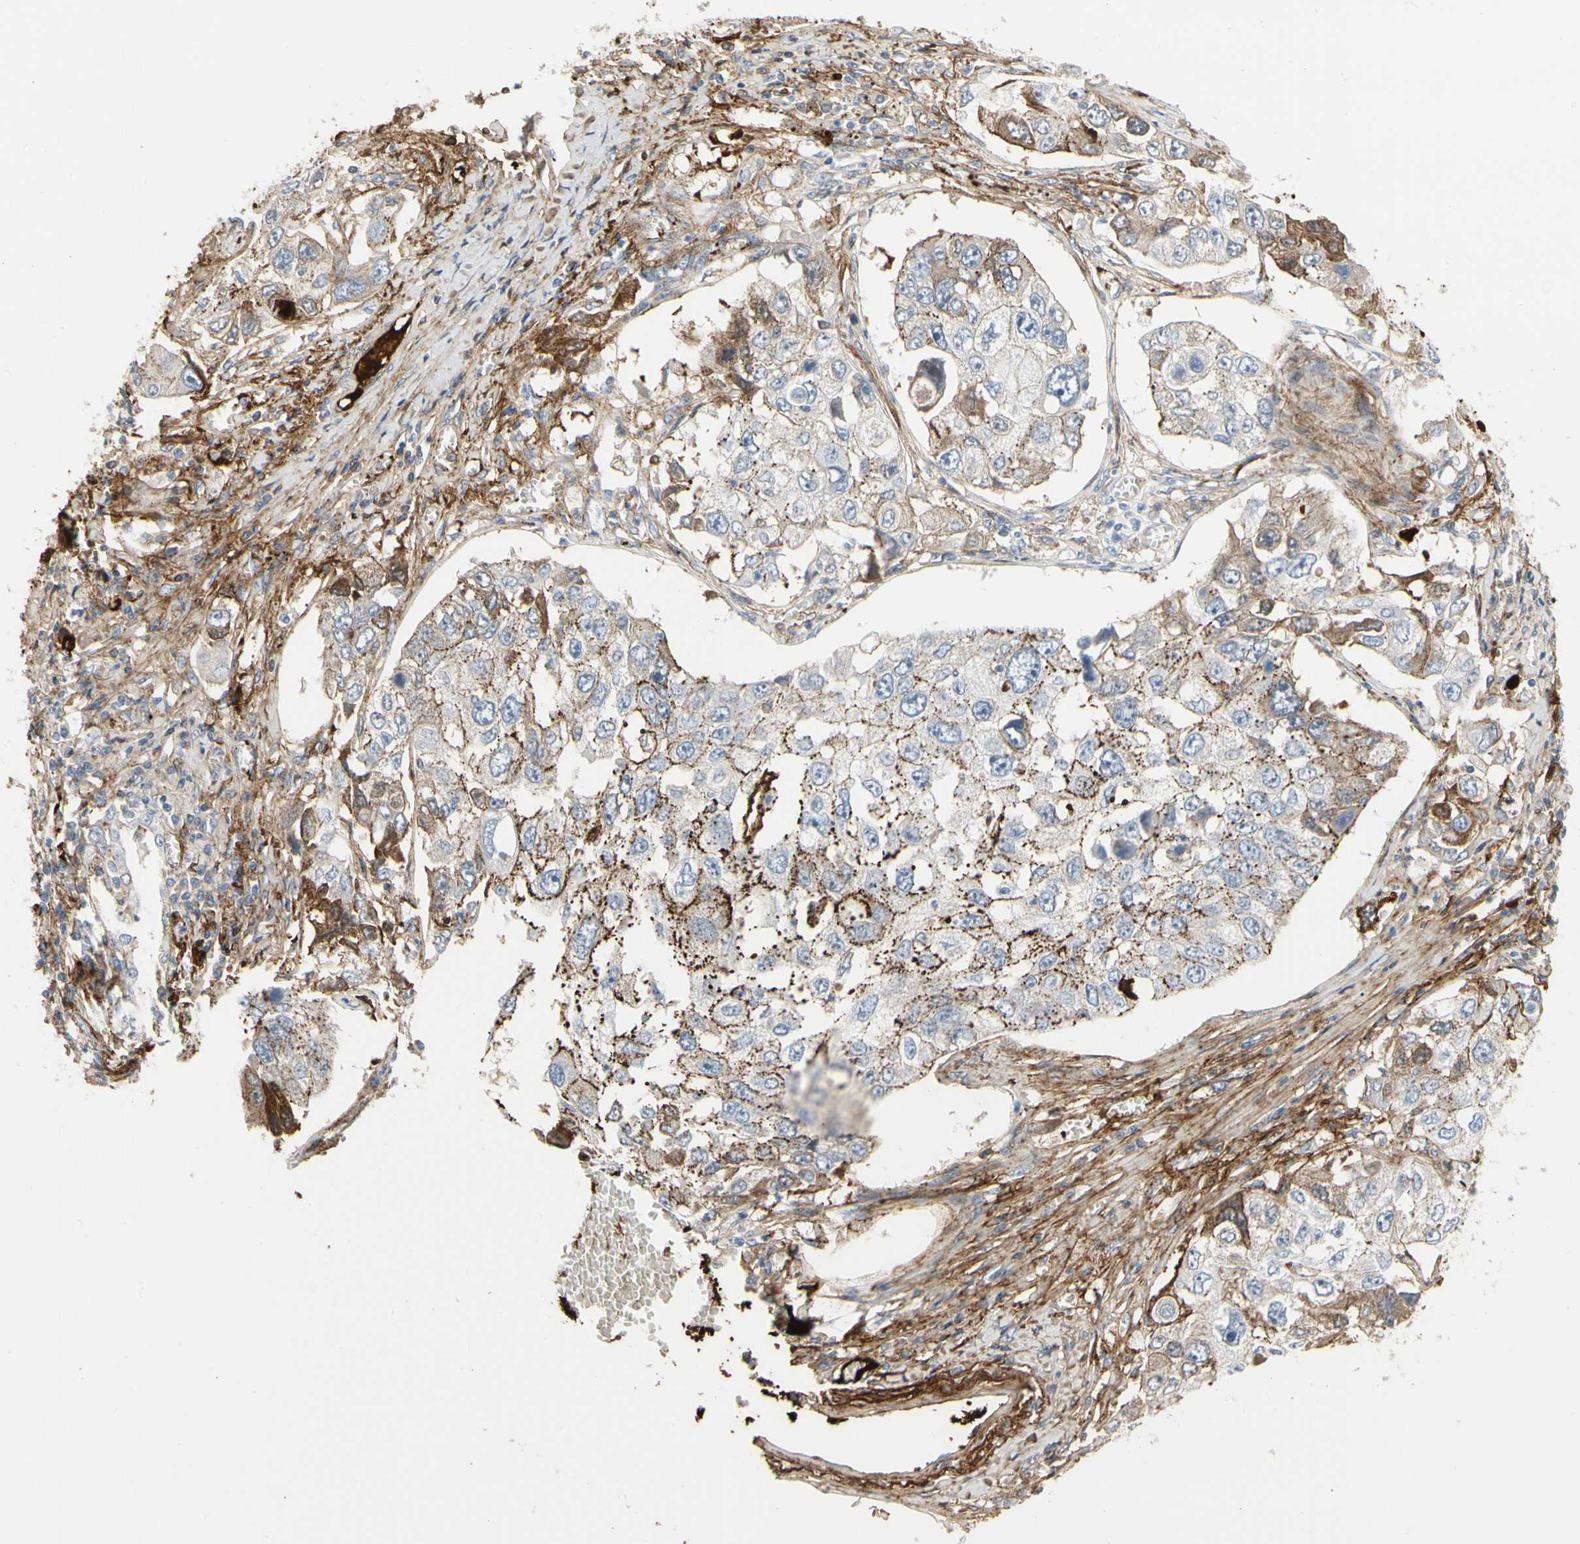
{"staining": {"intensity": "moderate", "quantity": ">75%", "location": "cytoplasmic/membranous"}, "tissue": "lung cancer", "cell_type": "Tumor cells", "image_type": "cancer", "snomed": [{"axis": "morphology", "description": "Squamous cell carcinoma, NOS"}, {"axis": "topography", "description": "Lung"}], "caption": "Immunohistochemical staining of human squamous cell carcinoma (lung) shows moderate cytoplasmic/membranous protein positivity in about >75% of tumor cells. The protein is stained brown, and the nuclei are stained in blue (DAB (3,3'-diaminobenzidine) IHC with brightfield microscopy, high magnification).", "gene": "FGB", "patient": {"sex": "male", "age": 71}}